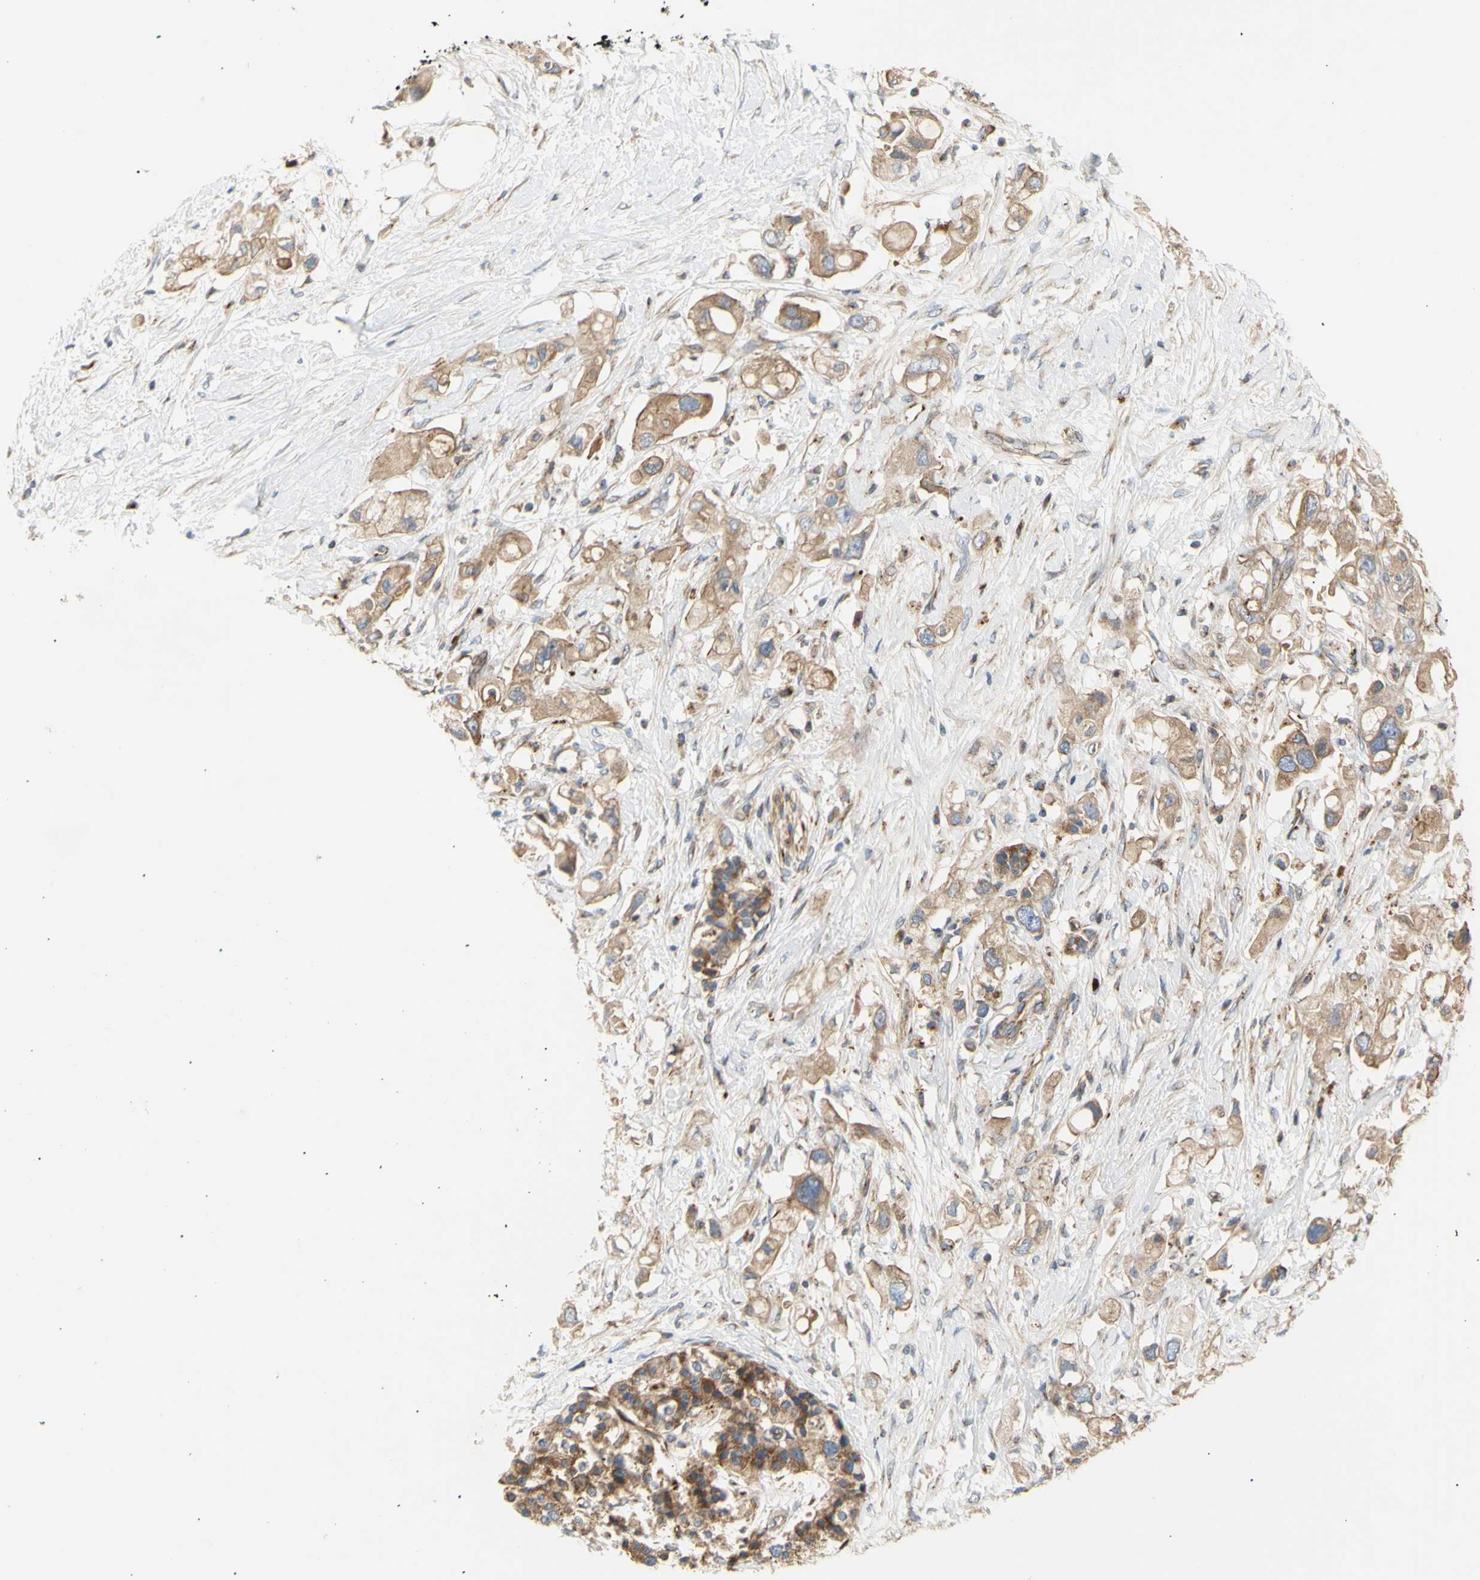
{"staining": {"intensity": "weak", "quantity": ">75%", "location": "cytoplasmic/membranous"}, "tissue": "pancreatic cancer", "cell_type": "Tumor cells", "image_type": "cancer", "snomed": [{"axis": "morphology", "description": "Adenocarcinoma, NOS"}, {"axis": "topography", "description": "Pancreas"}], "caption": "High-magnification brightfield microscopy of adenocarcinoma (pancreatic) stained with DAB (3,3'-diaminobenzidine) (brown) and counterstained with hematoxylin (blue). tumor cells exhibit weak cytoplasmic/membranous positivity is appreciated in about>75% of cells. (DAB (3,3'-diaminobenzidine) IHC with brightfield microscopy, high magnification).", "gene": "TUBG2", "patient": {"sex": "female", "age": 56}}